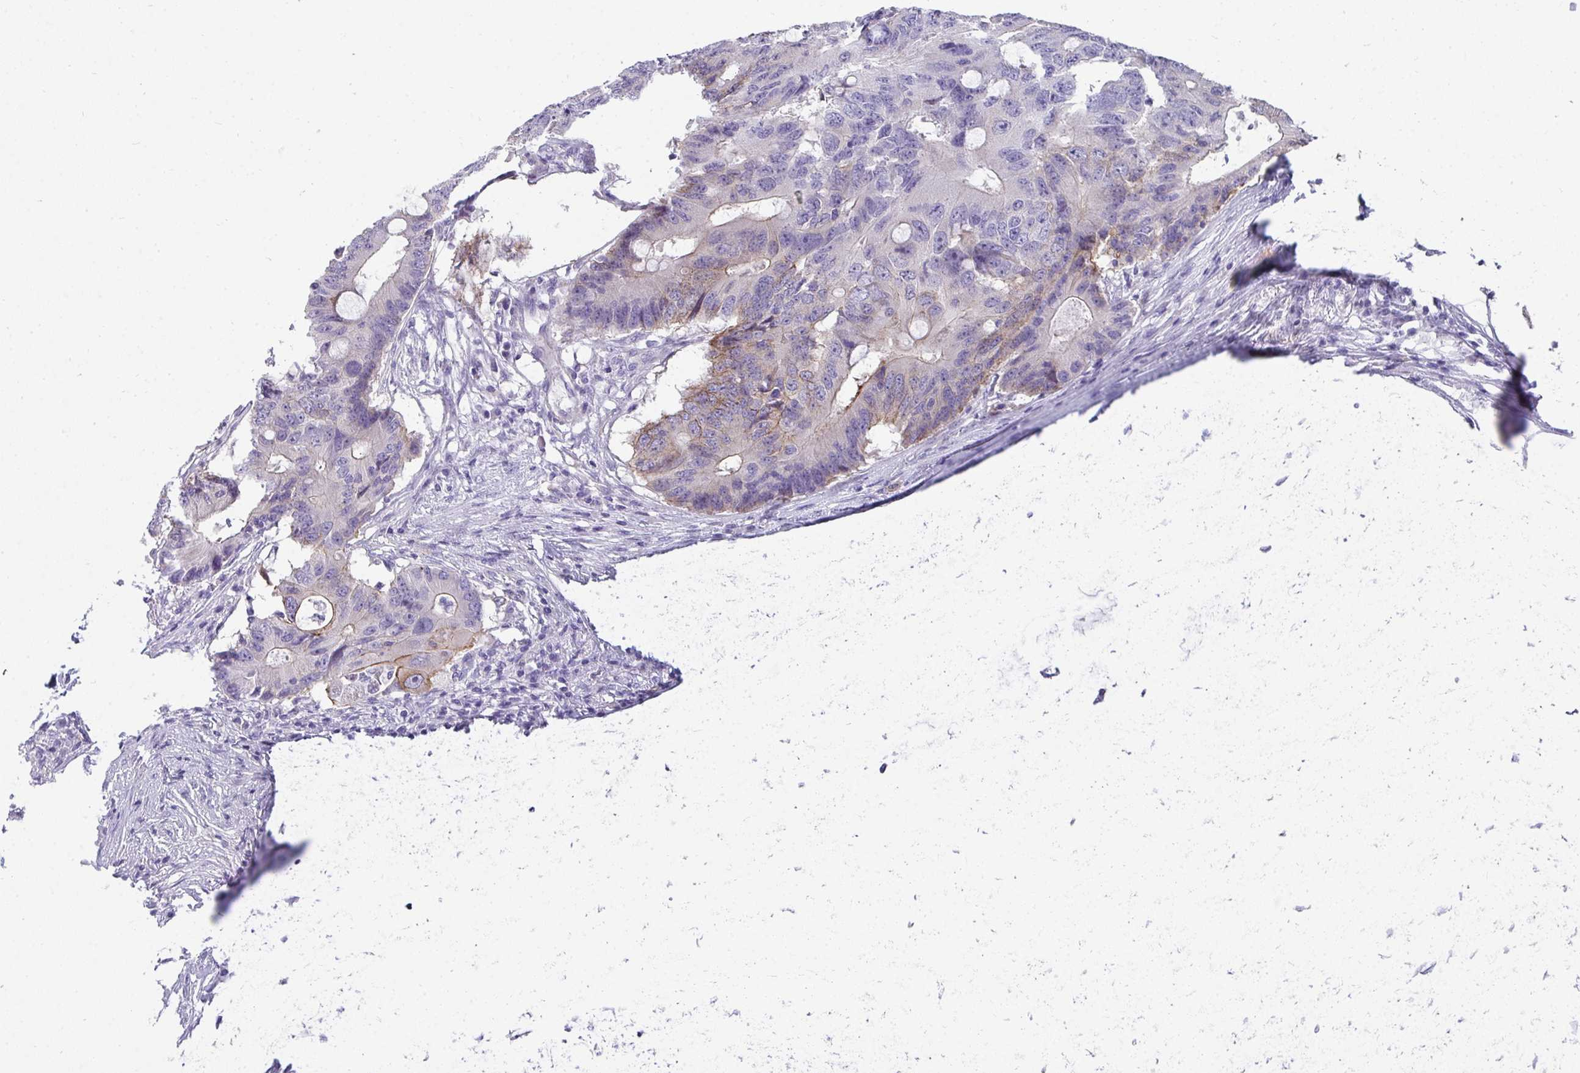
{"staining": {"intensity": "weak", "quantity": "<25%", "location": "cytoplasmic/membranous"}, "tissue": "colorectal cancer", "cell_type": "Tumor cells", "image_type": "cancer", "snomed": [{"axis": "morphology", "description": "Adenocarcinoma, NOS"}, {"axis": "topography", "description": "Colon"}], "caption": "Immunohistochemistry micrograph of human colorectal cancer stained for a protein (brown), which demonstrates no positivity in tumor cells.", "gene": "AK5", "patient": {"sex": "male", "age": 71}}